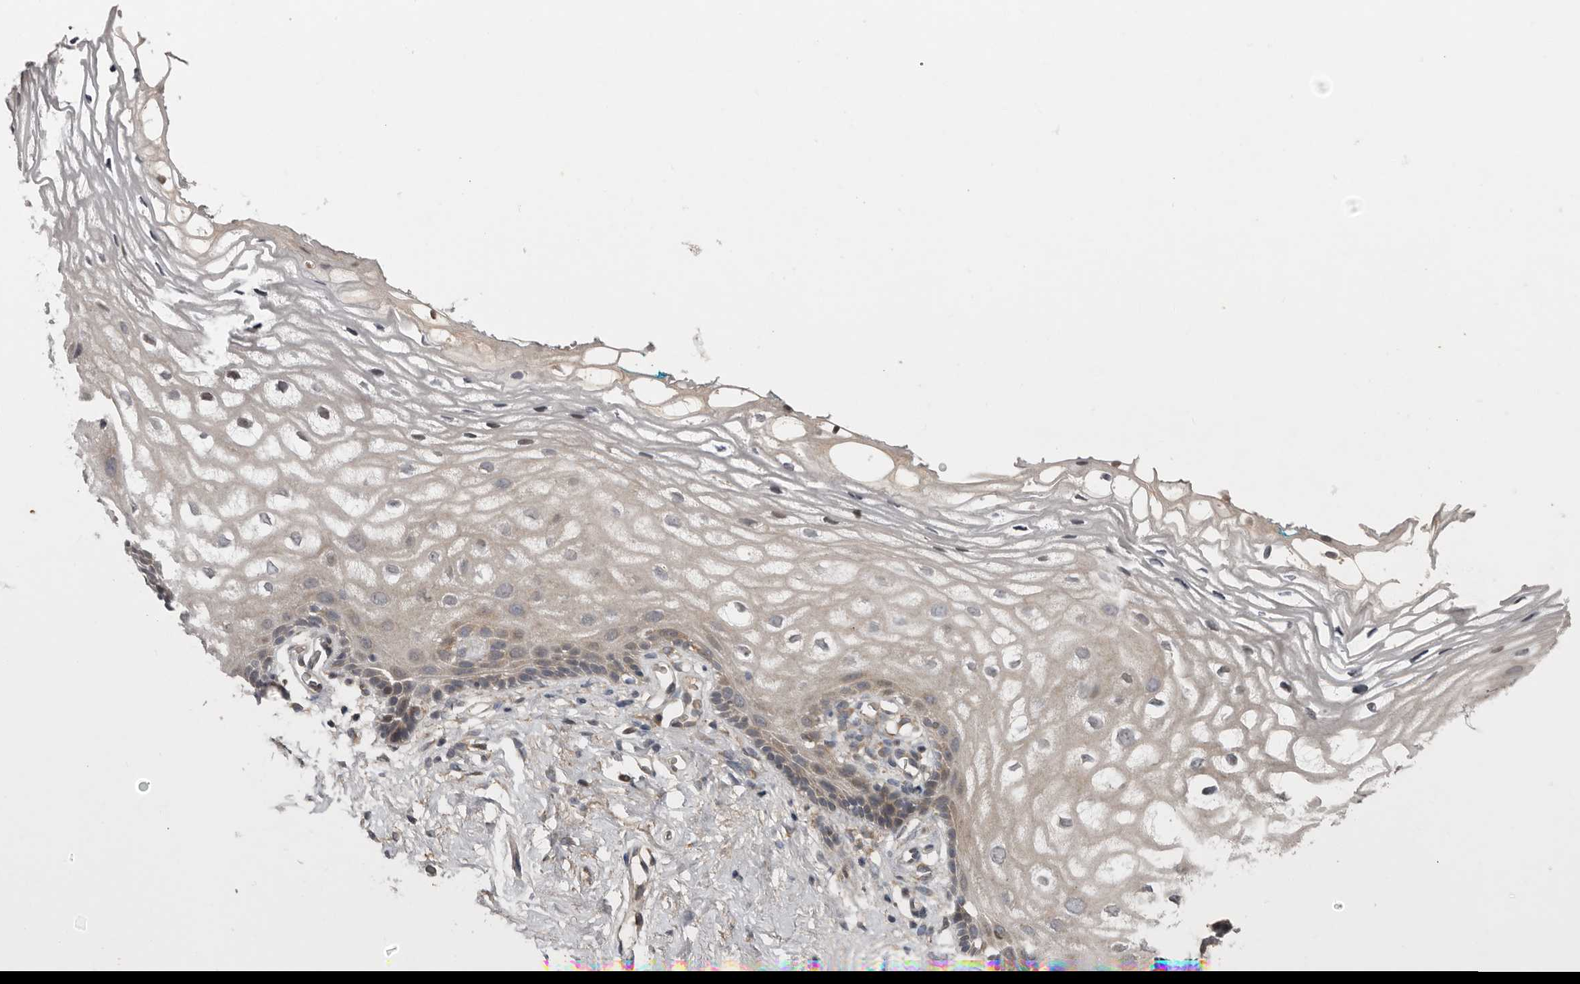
{"staining": {"intensity": "weak", "quantity": "<25%", "location": "nuclear"}, "tissue": "vagina", "cell_type": "Squamous epithelial cells", "image_type": "normal", "snomed": [{"axis": "morphology", "description": "Normal tissue, NOS"}, {"axis": "morphology", "description": "Adenocarcinoma, NOS"}, {"axis": "topography", "description": "Rectum"}, {"axis": "topography", "description": "Vagina"}], "caption": "A histopathology image of vagina stained for a protein displays no brown staining in squamous epithelial cells.", "gene": "CHML", "patient": {"sex": "female", "age": 71}}